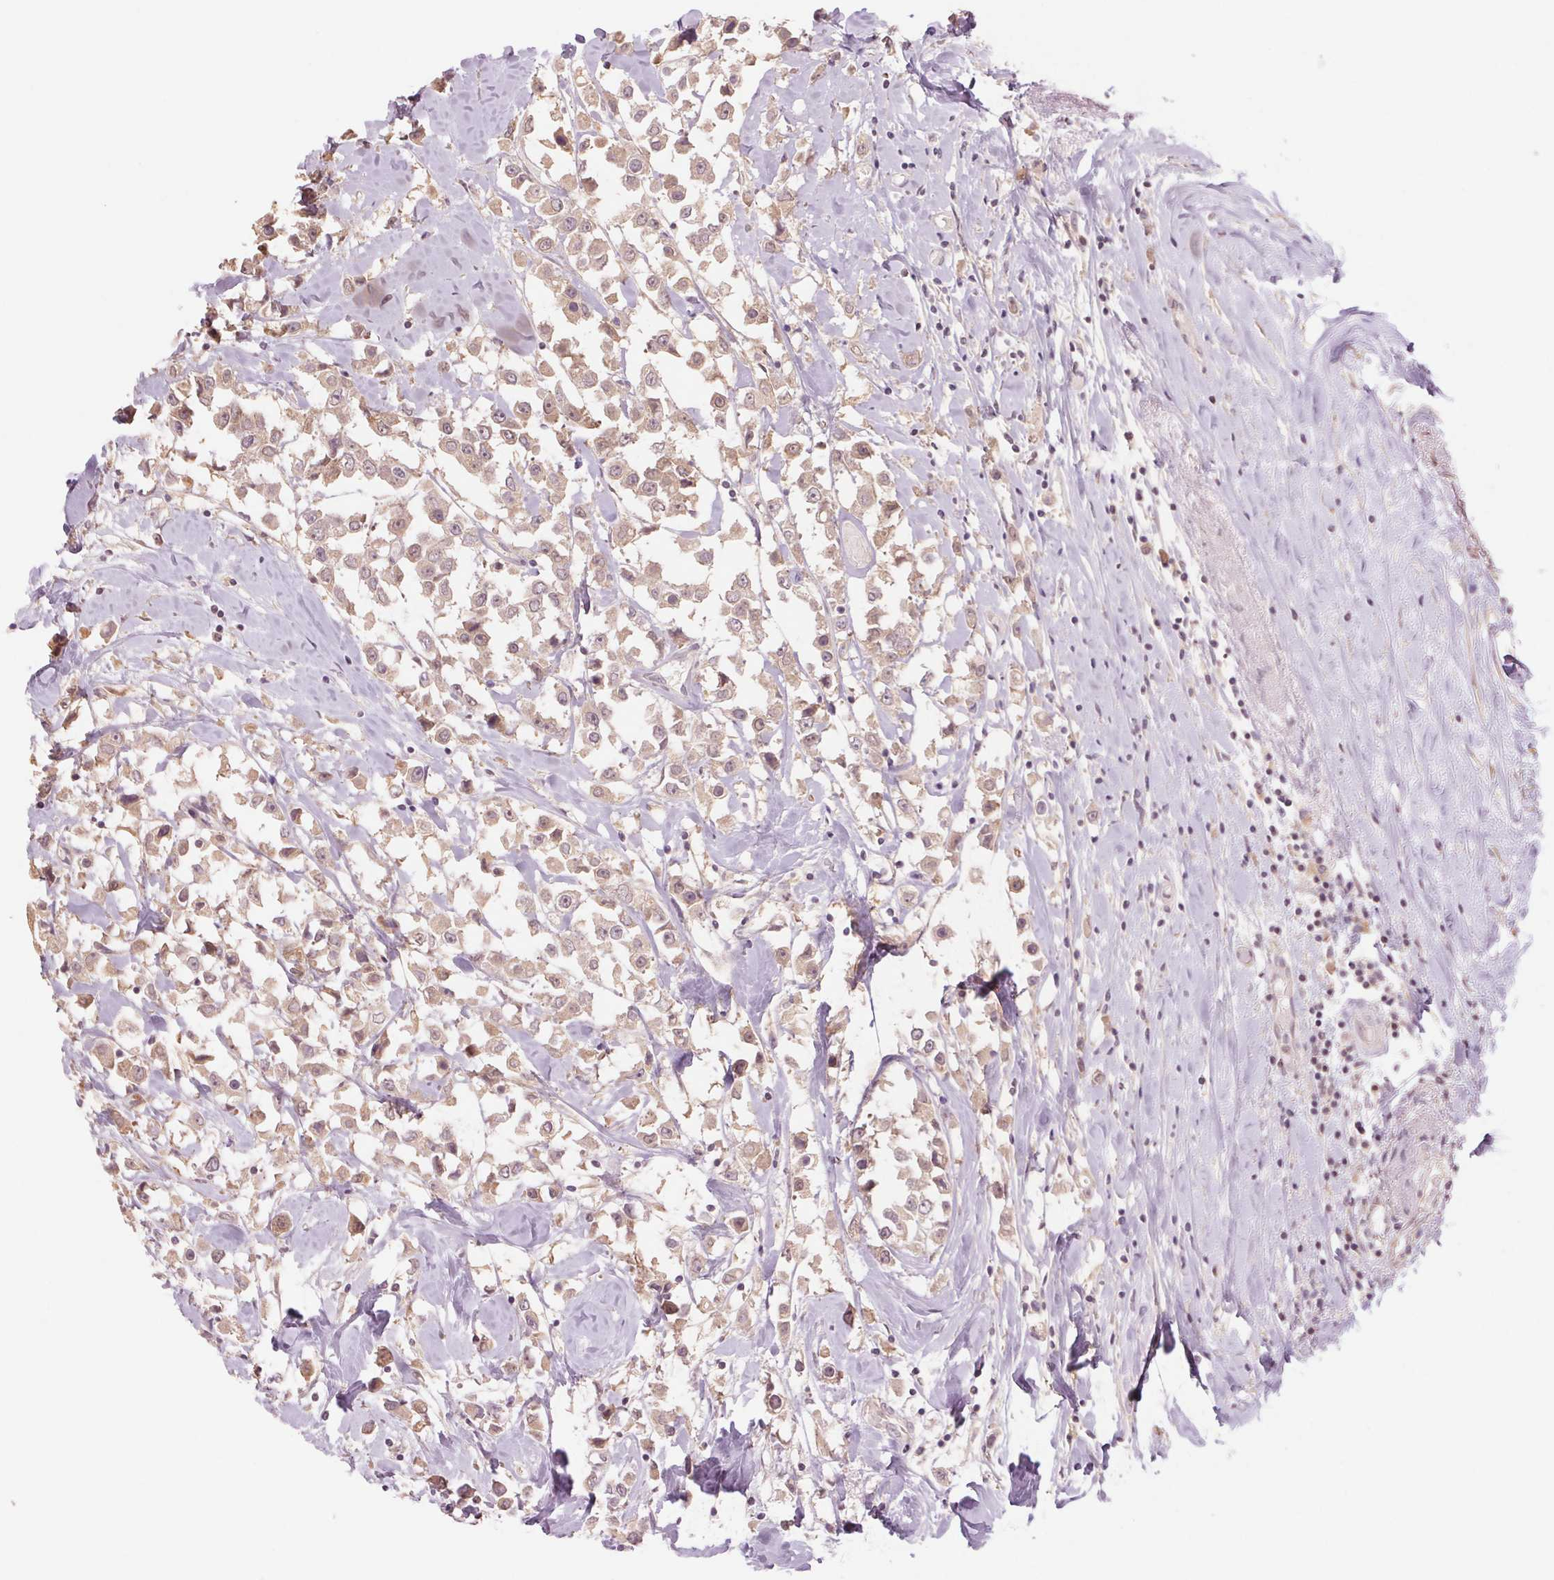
{"staining": {"intensity": "weak", "quantity": "25%-75%", "location": "cytoplasmic/membranous"}, "tissue": "breast cancer", "cell_type": "Tumor cells", "image_type": "cancer", "snomed": [{"axis": "morphology", "description": "Duct carcinoma"}, {"axis": "topography", "description": "Breast"}], "caption": "Protein expression analysis of intraductal carcinoma (breast) demonstrates weak cytoplasmic/membranous expression in approximately 25%-75% of tumor cells.", "gene": "PPIA", "patient": {"sex": "female", "age": 61}}